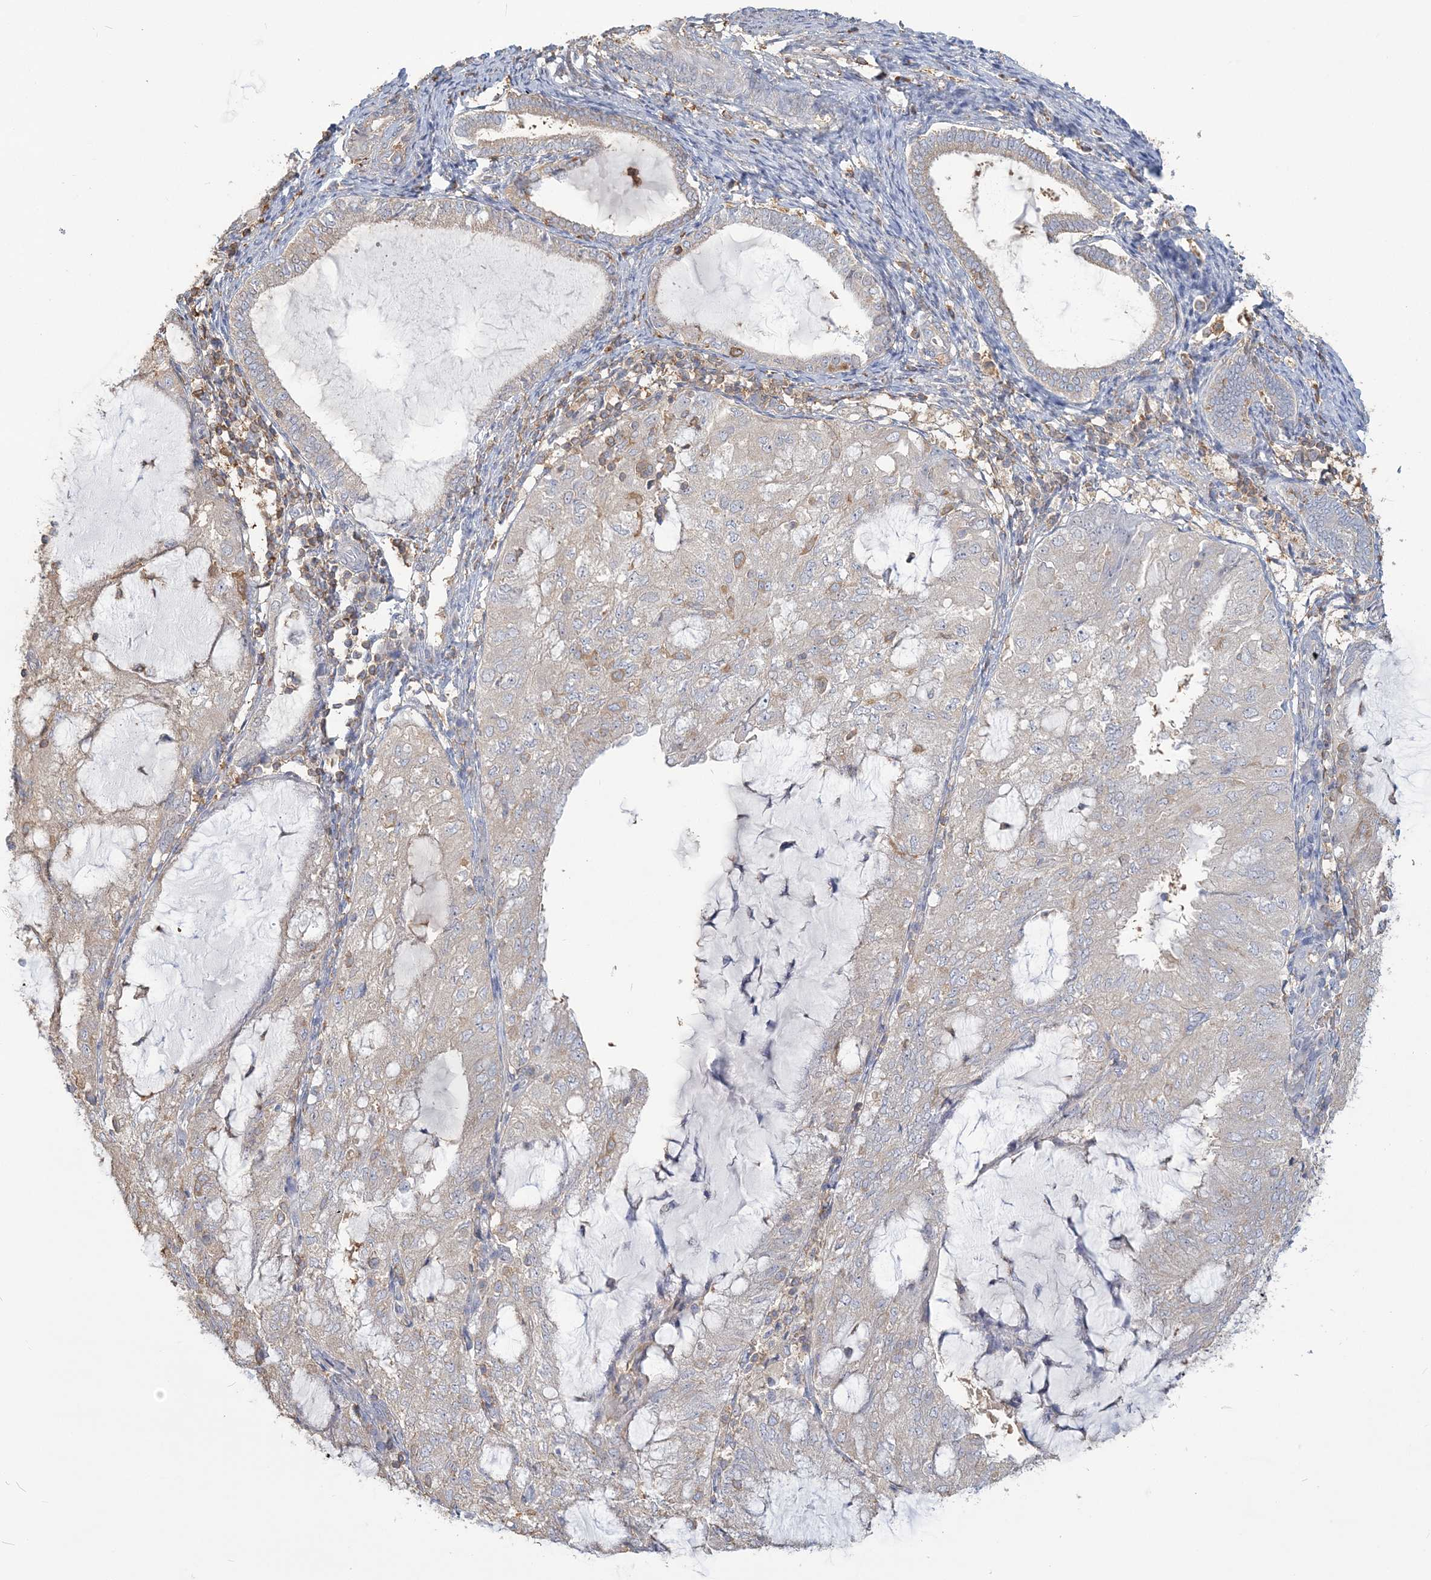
{"staining": {"intensity": "weak", "quantity": "<25%", "location": "cytoplasmic/membranous"}, "tissue": "endometrial cancer", "cell_type": "Tumor cells", "image_type": "cancer", "snomed": [{"axis": "morphology", "description": "Adenocarcinoma, NOS"}, {"axis": "topography", "description": "Endometrium"}], "caption": "Endometrial cancer (adenocarcinoma) was stained to show a protein in brown. There is no significant expression in tumor cells.", "gene": "ANKS1A", "patient": {"sex": "female", "age": 81}}